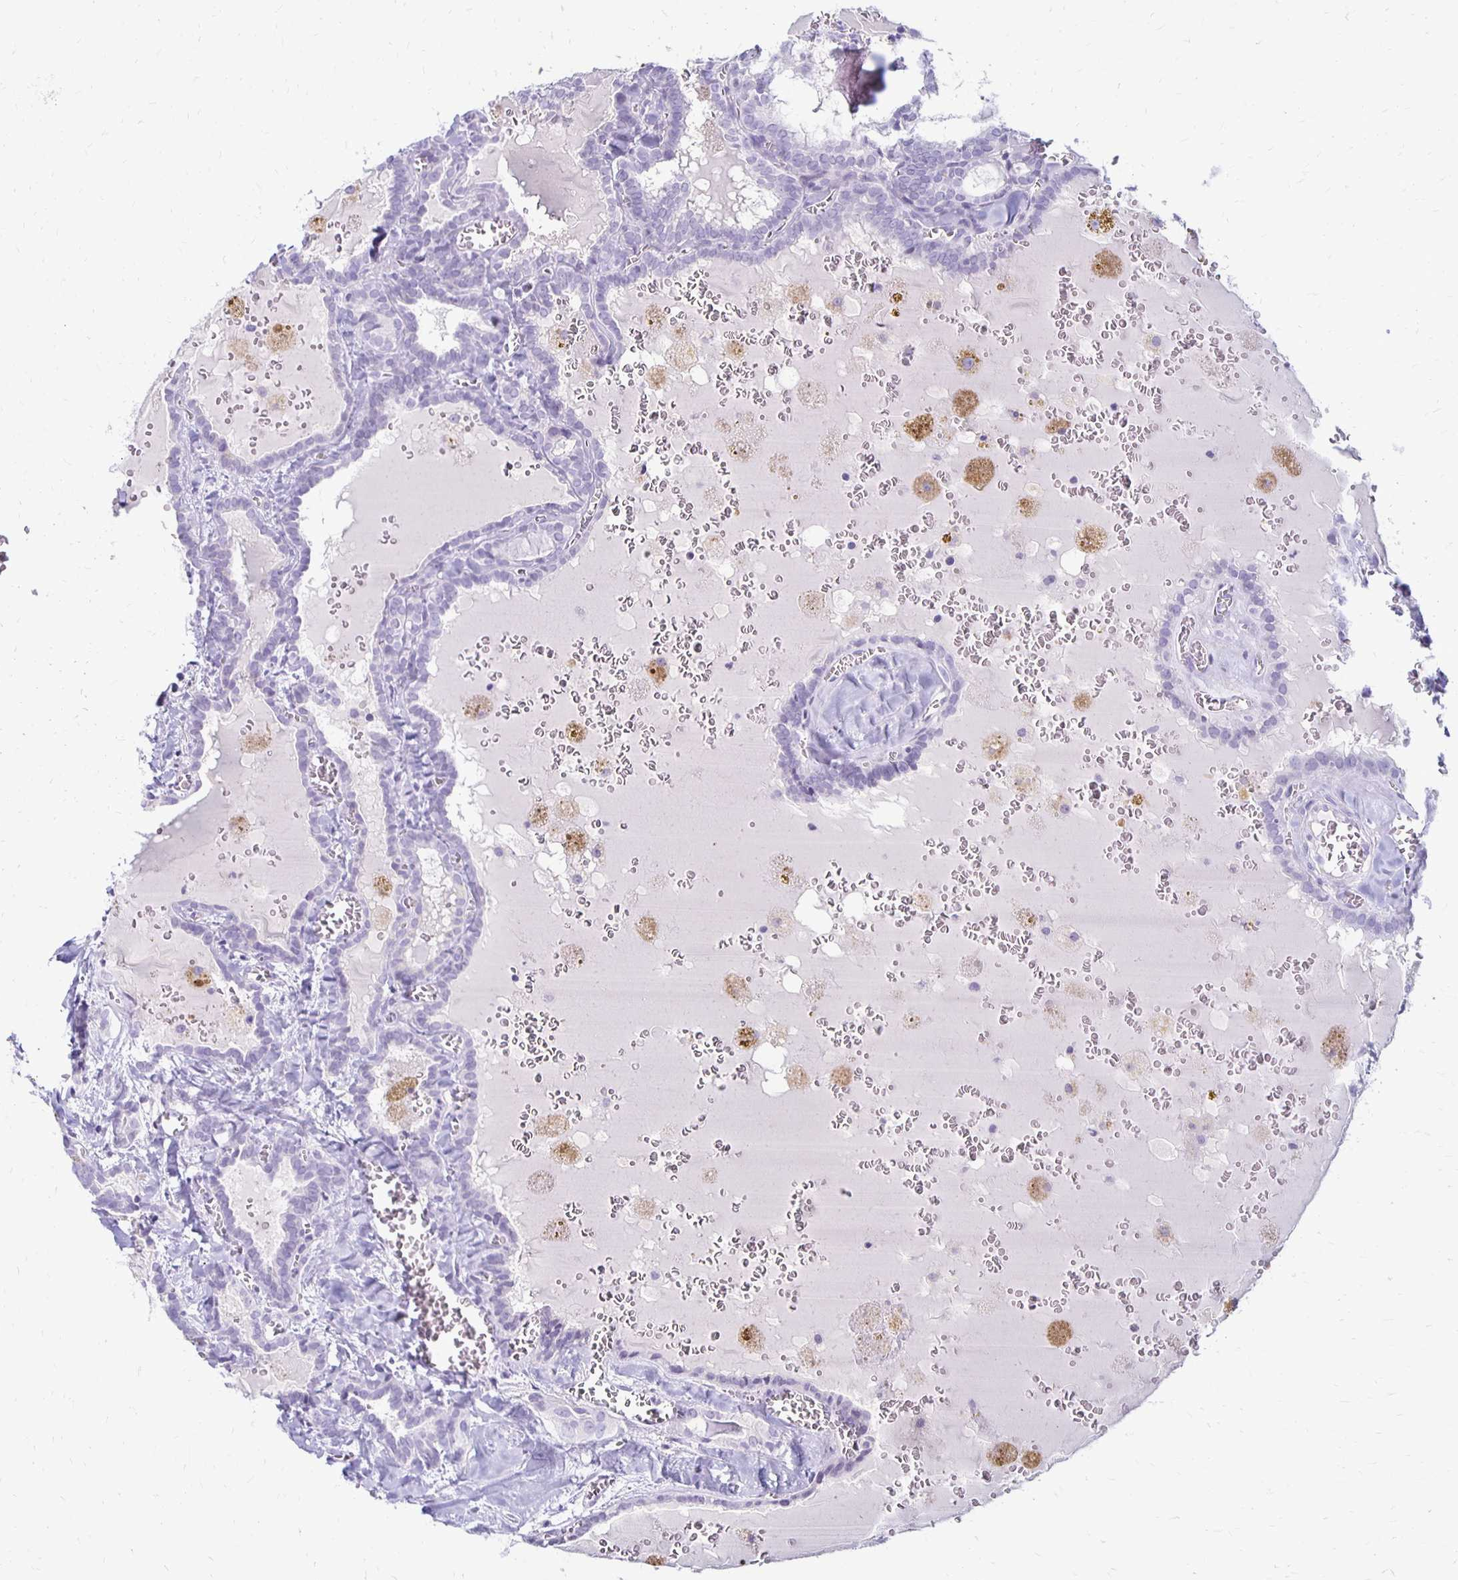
{"staining": {"intensity": "negative", "quantity": "none", "location": "none"}, "tissue": "thyroid cancer", "cell_type": "Tumor cells", "image_type": "cancer", "snomed": [{"axis": "morphology", "description": "Papillary adenocarcinoma, NOS"}, {"axis": "topography", "description": "Thyroid gland"}], "caption": "Tumor cells are negative for brown protein staining in thyroid cancer.", "gene": "RYR1", "patient": {"sex": "female", "age": 39}}